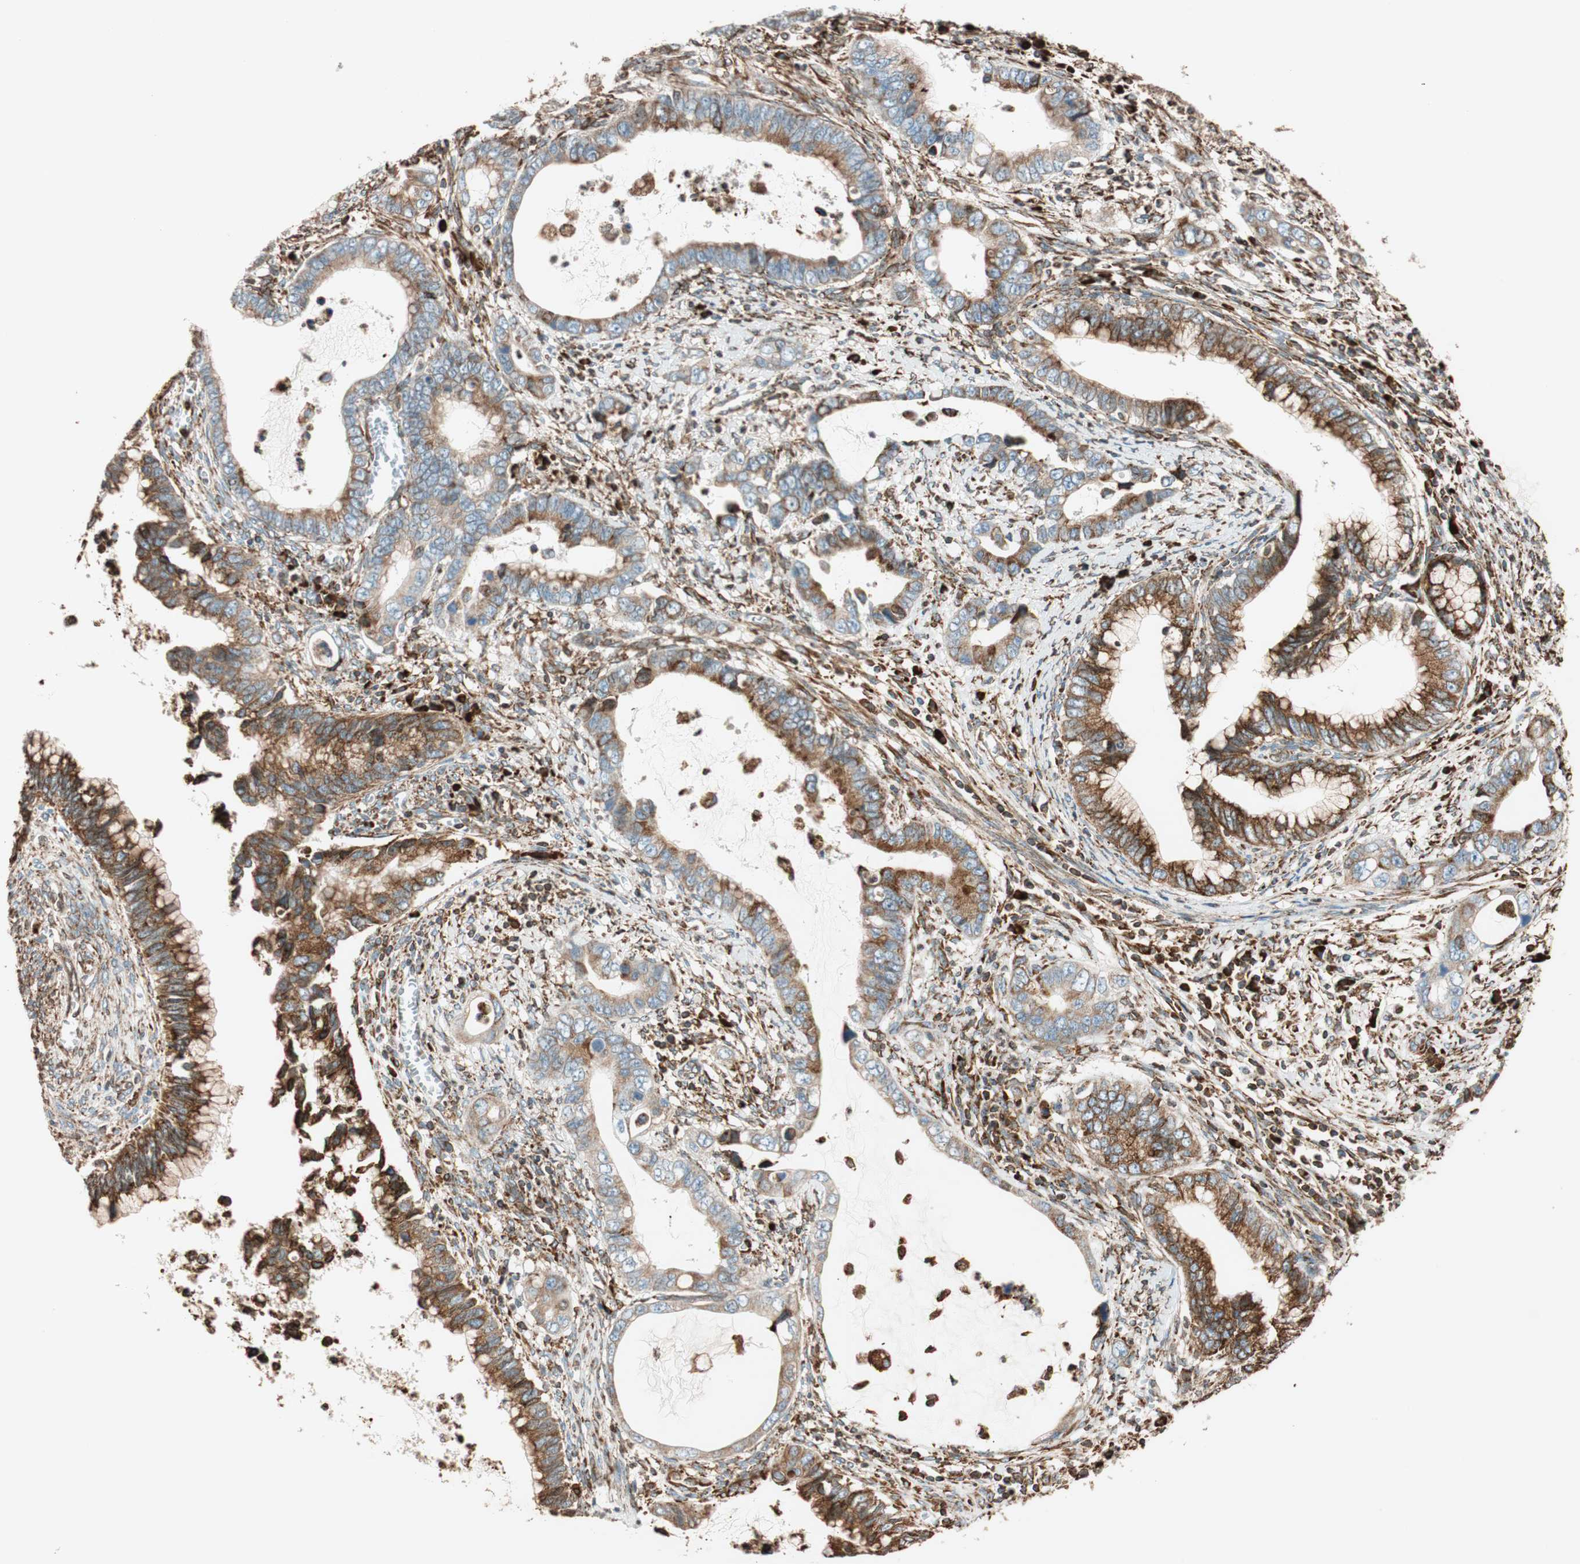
{"staining": {"intensity": "strong", "quantity": ">75%", "location": "cytoplasmic/membranous"}, "tissue": "cervical cancer", "cell_type": "Tumor cells", "image_type": "cancer", "snomed": [{"axis": "morphology", "description": "Adenocarcinoma, NOS"}, {"axis": "topography", "description": "Cervix"}], "caption": "Protein expression analysis of human cervical adenocarcinoma reveals strong cytoplasmic/membranous staining in approximately >75% of tumor cells.", "gene": "PRKCSH", "patient": {"sex": "female", "age": 44}}